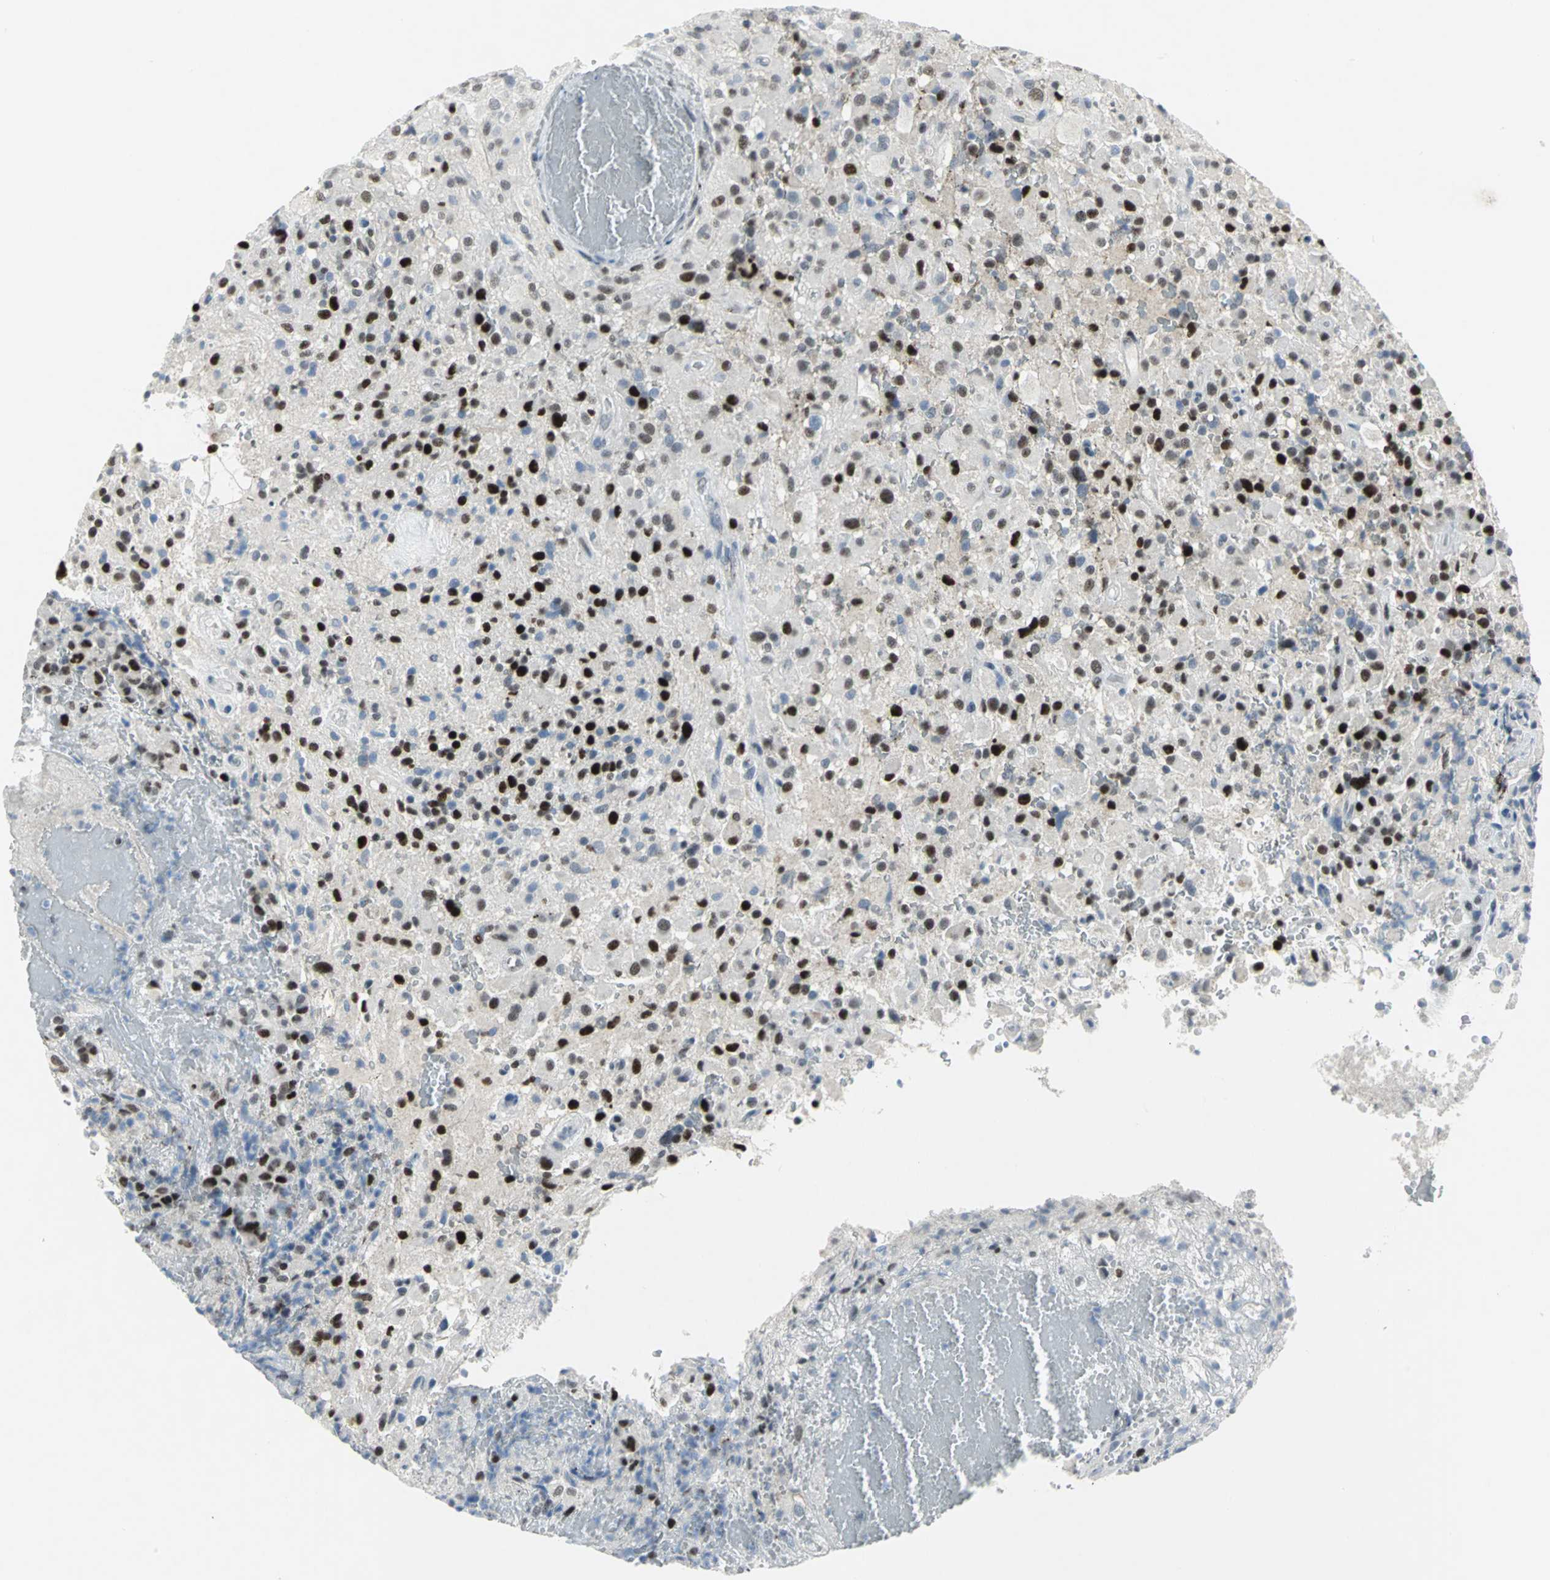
{"staining": {"intensity": "strong", "quantity": "25%-75%", "location": "nuclear"}, "tissue": "glioma", "cell_type": "Tumor cells", "image_type": "cancer", "snomed": [{"axis": "morphology", "description": "Glioma, malignant, High grade"}, {"axis": "topography", "description": "Brain"}], "caption": "Approximately 25%-75% of tumor cells in human glioma demonstrate strong nuclear protein staining as visualized by brown immunohistochemical staining.", "gene": "RPA1", "patient": {"sex": "male", "age": 71}}